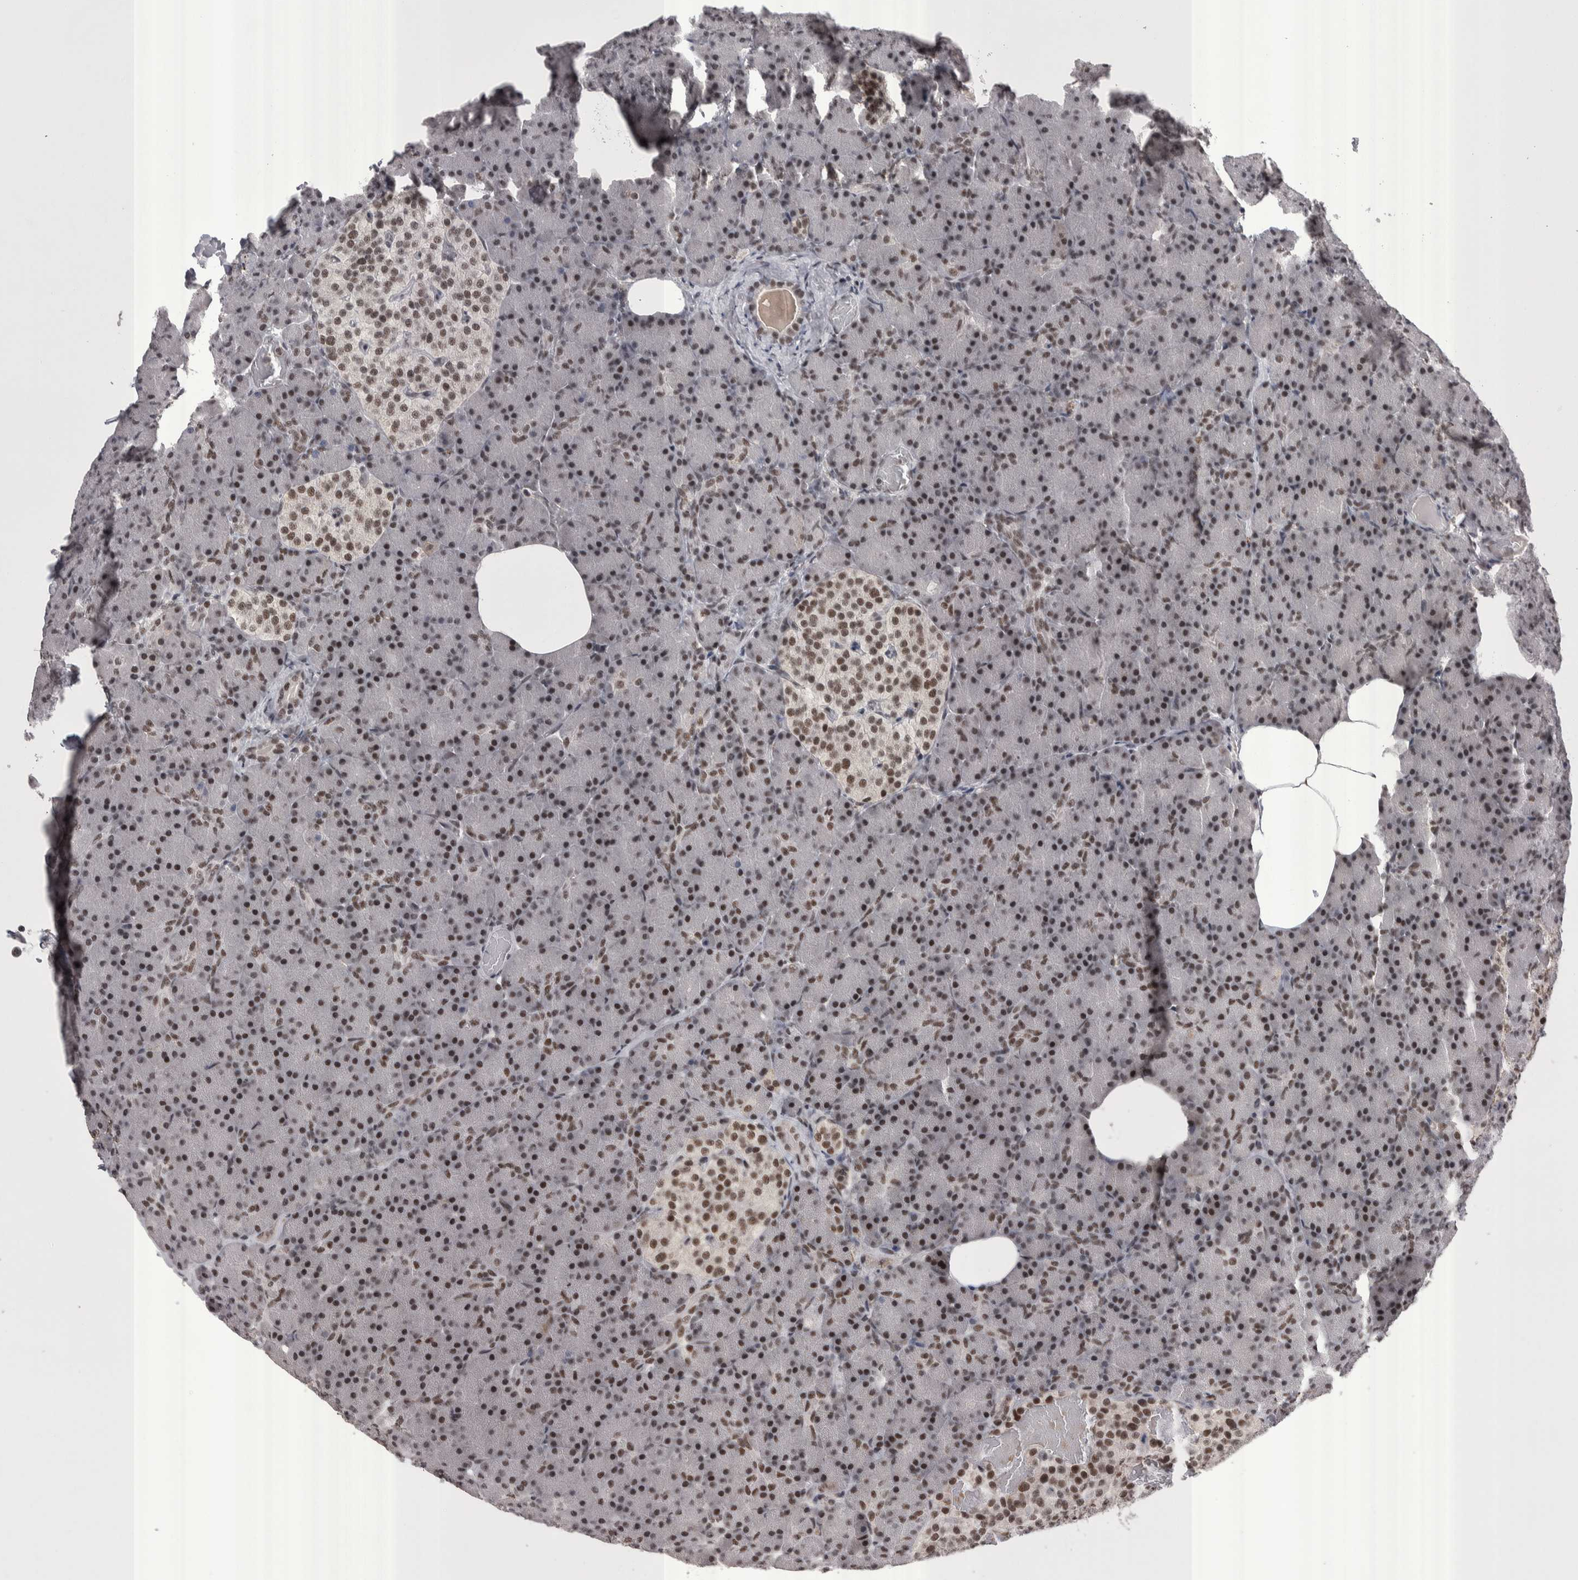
{"staining": {"intensity": "moderate", "quantity": ">75%", "location": "nuclear"}, "tissue": "pancreas", "cell_type": "Exocrine glandular cells", "image_type": "normal", "snomed": [{"axis": "morphology", "description": "Normal tissue, NOS"}, {"axis": "topography", "description": "Pancreas"}], "caption": "A brown stain shows moderate nuclear staining of a protein in exocrine glandular cells of normal human pancreas.", "gene": "DMTF1", "patient": {"sex": "female", "age": 43}}